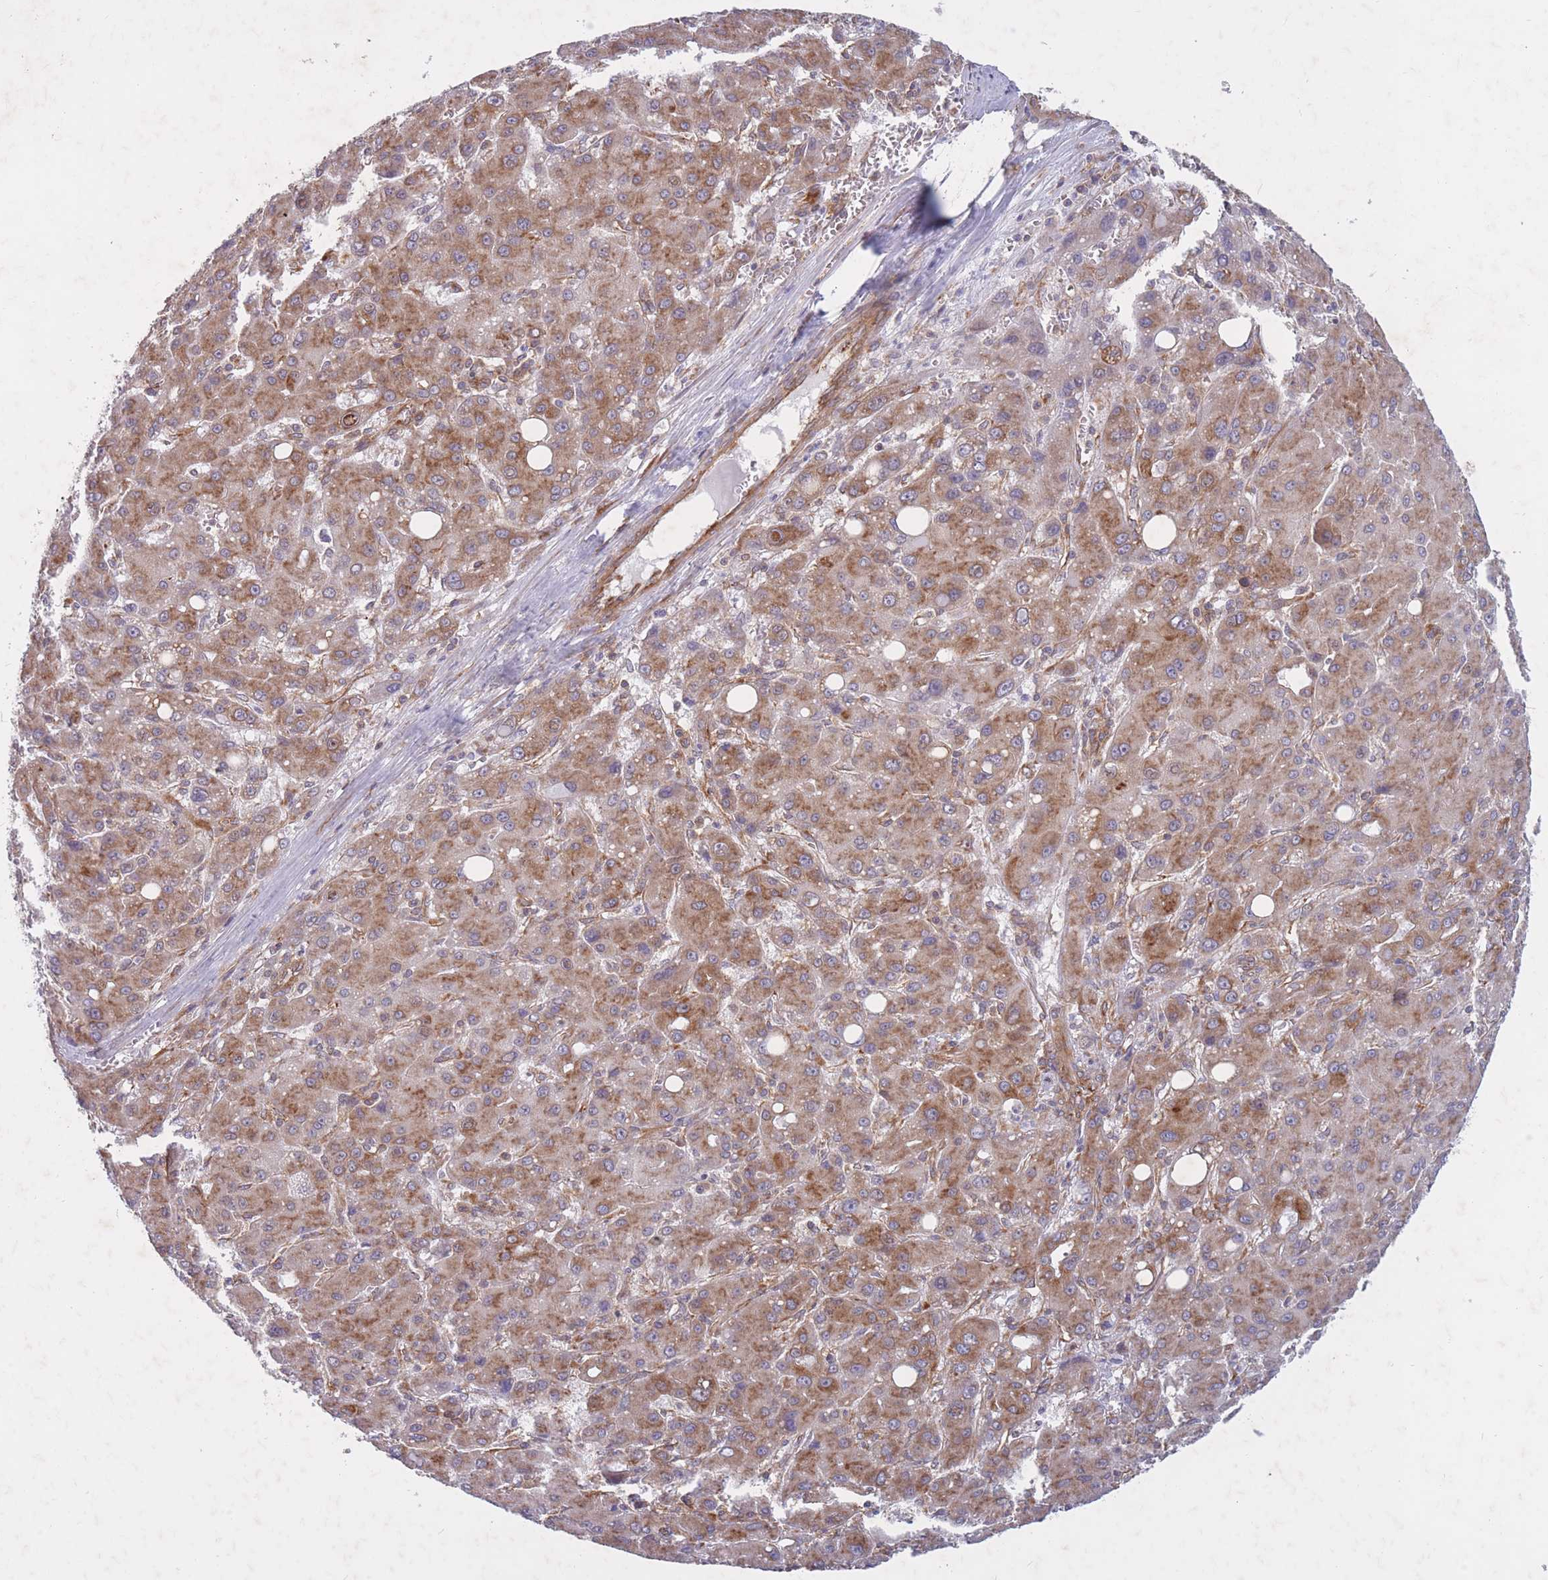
{"staining": {"intensity": "moderate", "quantity": ">75%", "location": "cytoplasmic/membranous"}, "tissue": "liver cancer", "cell_type": "Tumor cells", "image_type": "cancer", "snomed": [{"axis": "morphology", "description": "Carcinoma, Hepatocellular, NOS"}, {"axis": "topography", "description": "Liver"}], "caption": "High-power microscopy captured an immunohistochemistry photomicrograph of liver cancer (hepatocellular carcinoma), revealing moderate cytoplasmic/membranous positivity in about >75% of tumor cells. (IHC, brightfield microscopy, high magnification).", "gene": "CCDC124", "patient": {"sex": "male", "age": 55}}